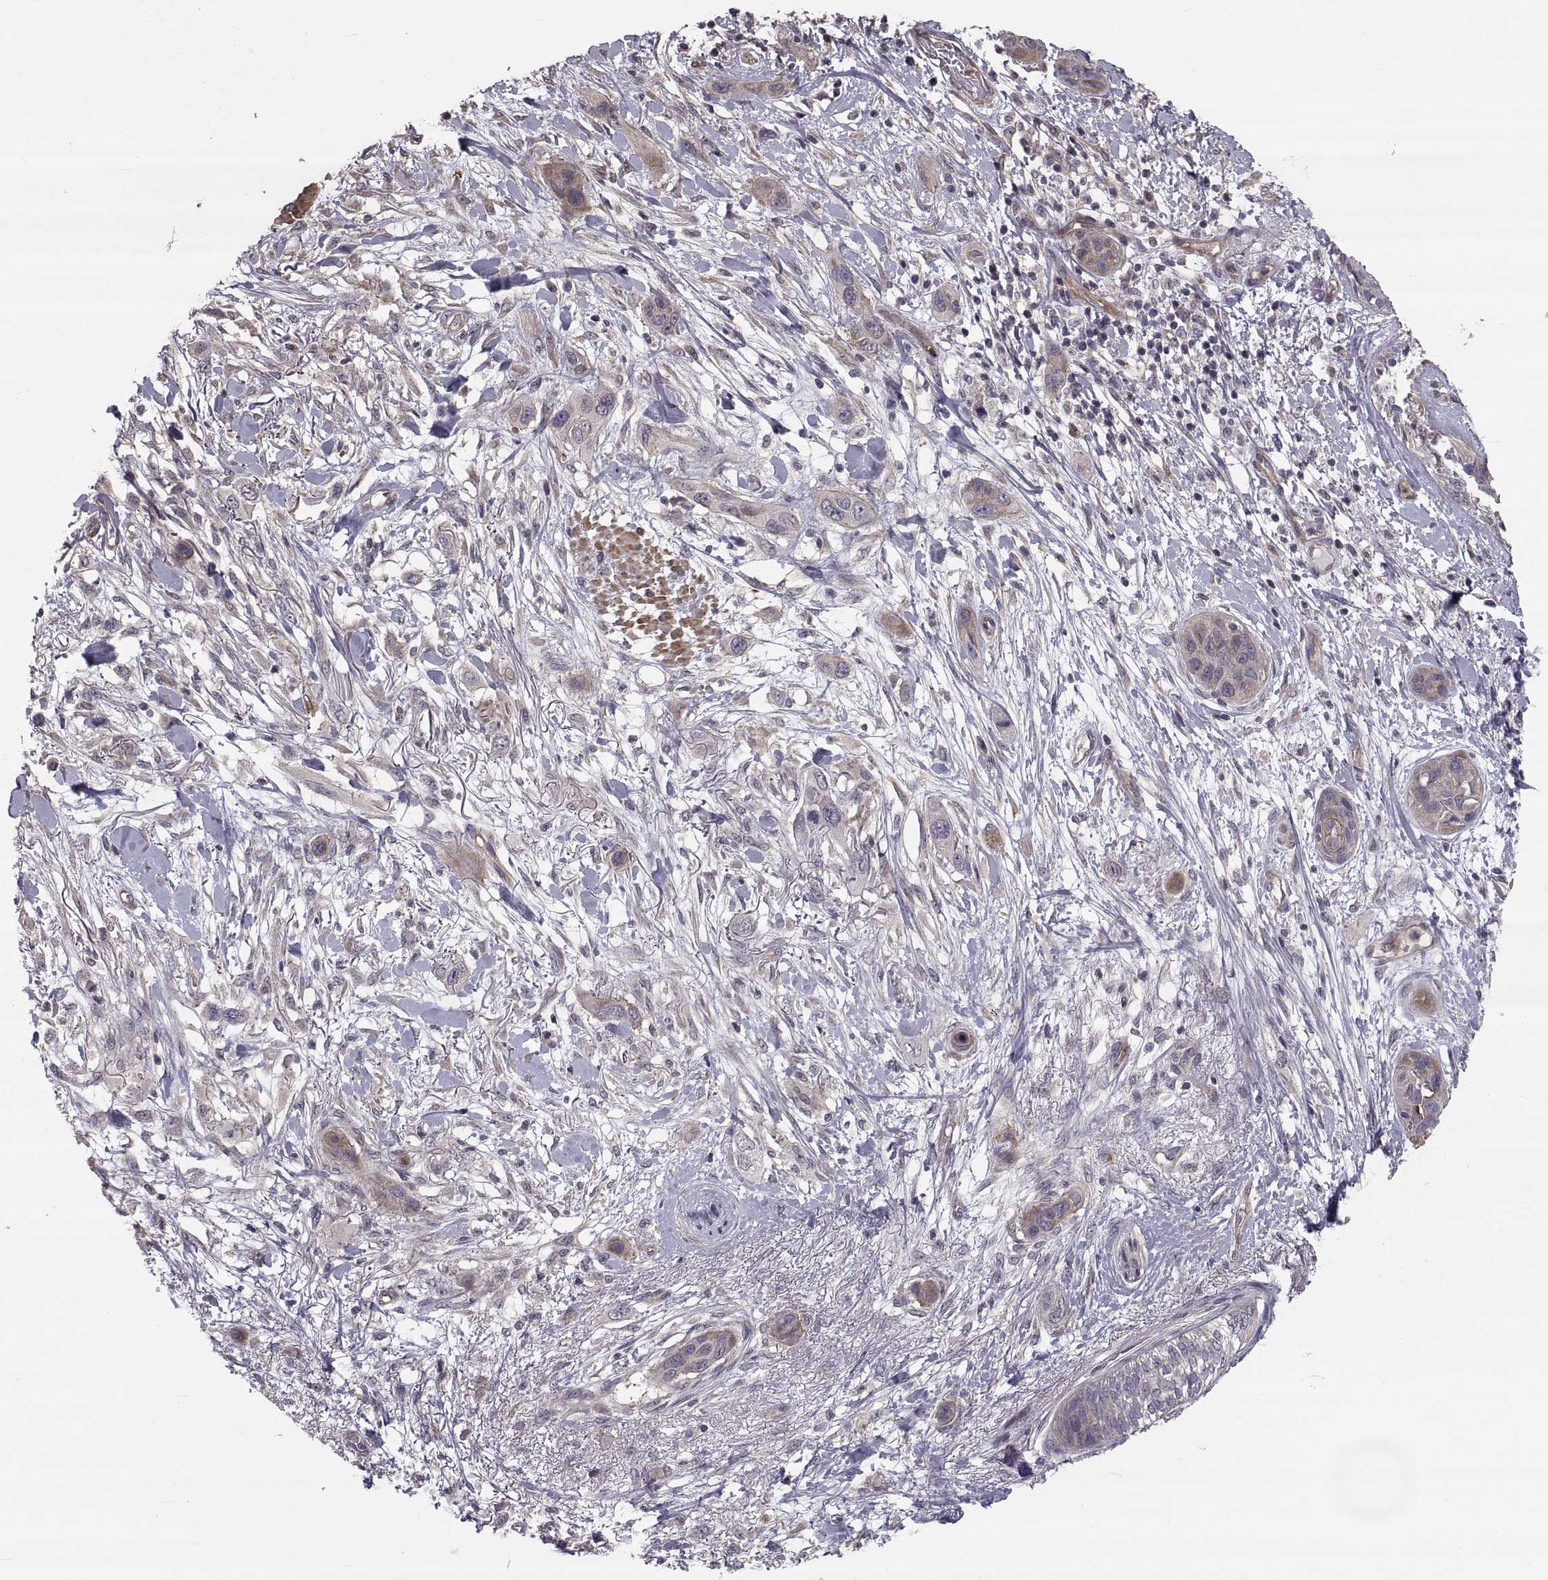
{"staining": {"intensity": "moderate", "quantity": "25%-75%", "location": "cytoplasmic/membranous"}, "tissue": "skin cancer", "cell_type": "Tumor cells", "image_type": "cancer", "snomed": [{"axis": "morphology", "description": "Squamous cell carcinoma, NOS"}, {"axis": "topography", "description": "Skin"}], "caption": "Squamous cell carcinoma (skin) tissue shows moderate cytoplasmic/membranous positivity in about 25%-75% of tumor cells, visualized by immunohistochemistry.", "gene": "PMM2", "patient": {"sex": "male", "age": 79}}